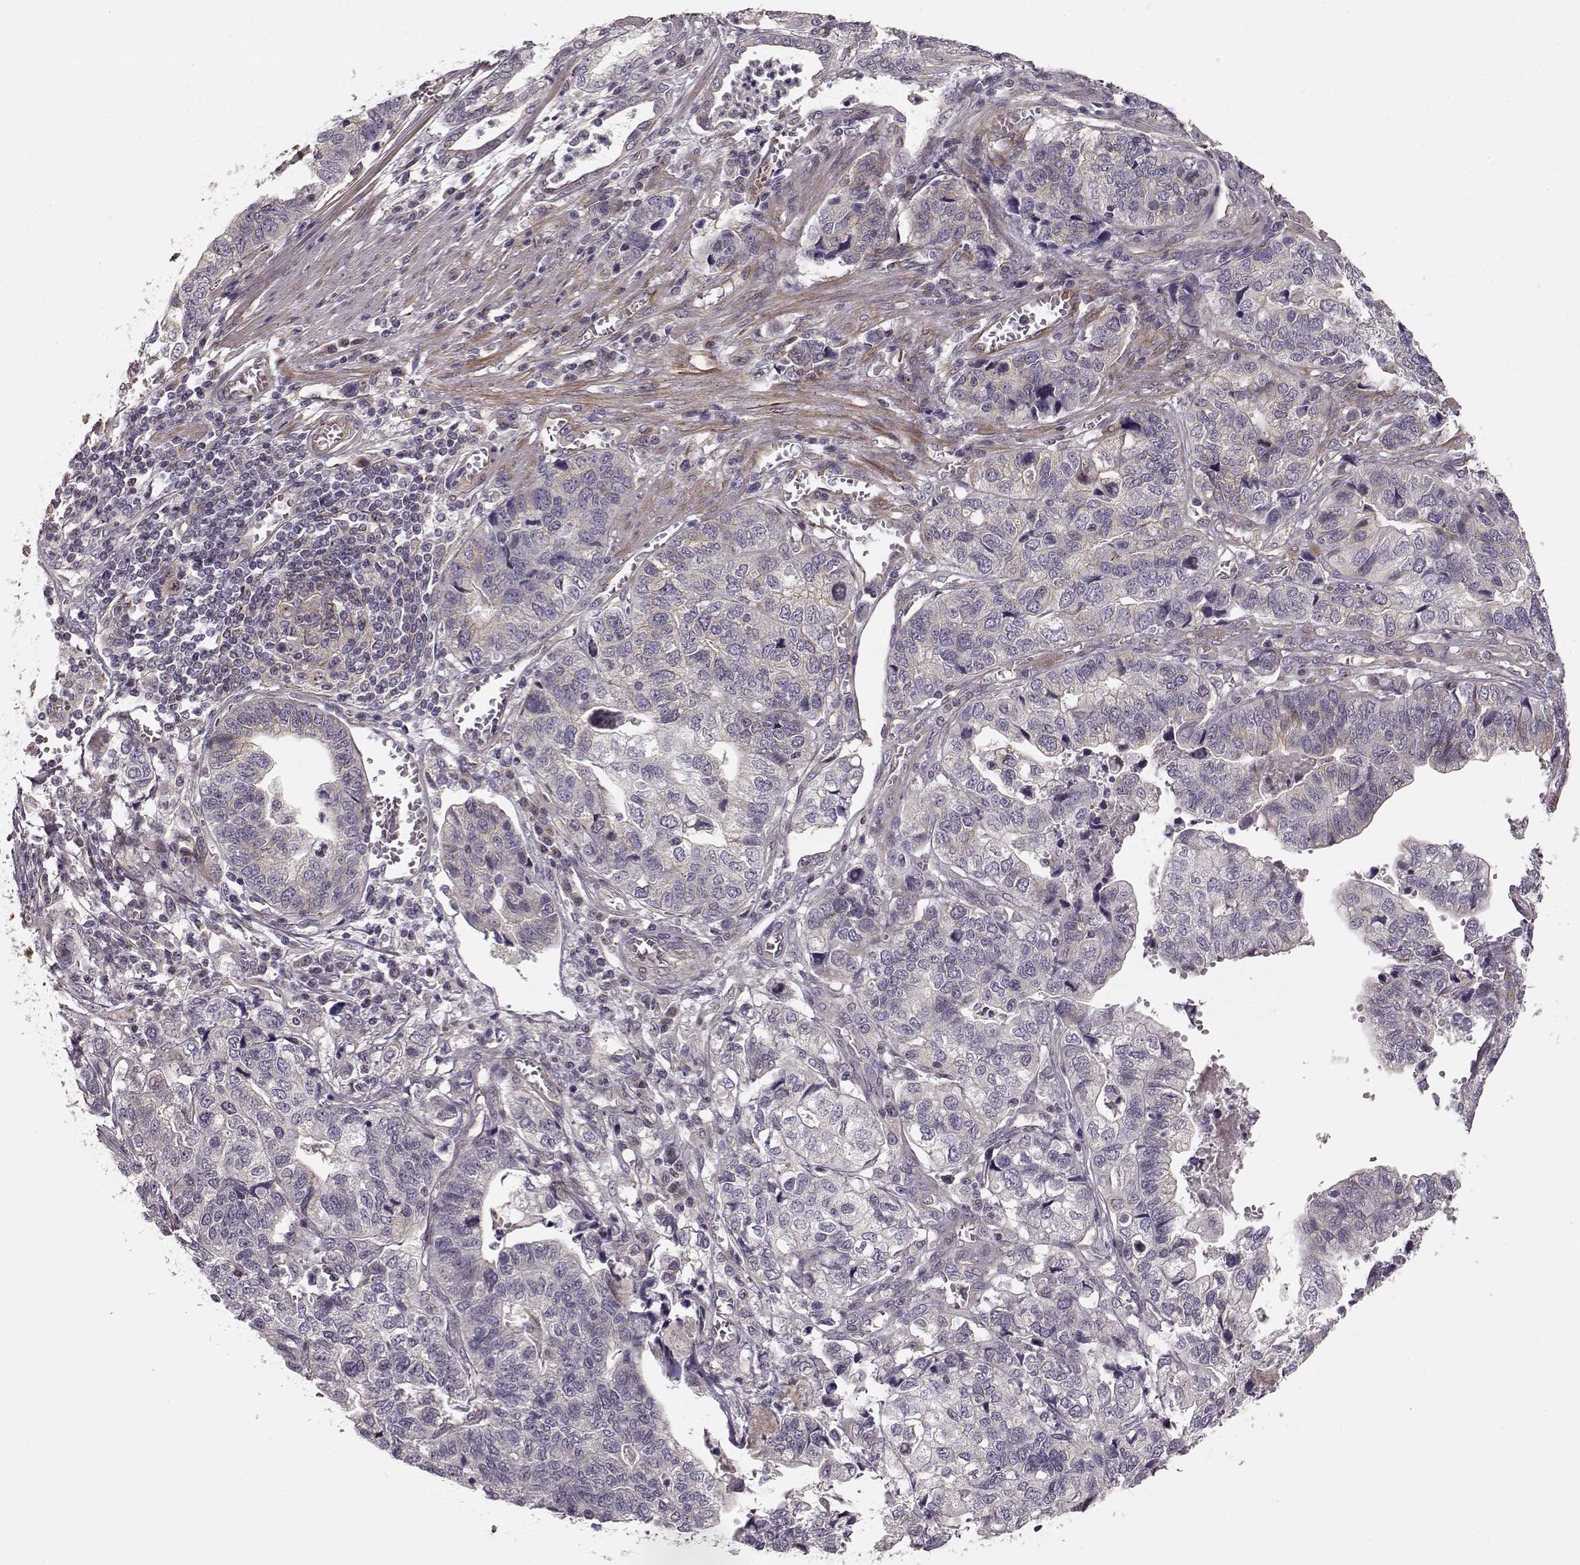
{"staining": {"intensity": "negative", "quantity": "none", "location": "none"}, "tissue": "stomach cancer", "cell_type": "Tumor cells", "image_type": "cancer", "snomed": [{"axis": "morphology", "description": "Adenocarcinoma, NOS"}, {"axis": "topography", "description": "Stomach, upper"}], "caption": "Immunohistochemistry (IHC) micrograph of neoplastic tissue: human stomach cancer stained with DAB (3,3'-diaminobenzidine) exhibits no significant protein positivity in tumor cells. Nuclei are stained in blue.", "gene": "MTR", "patient": {"sex": "female", "age": 67}}